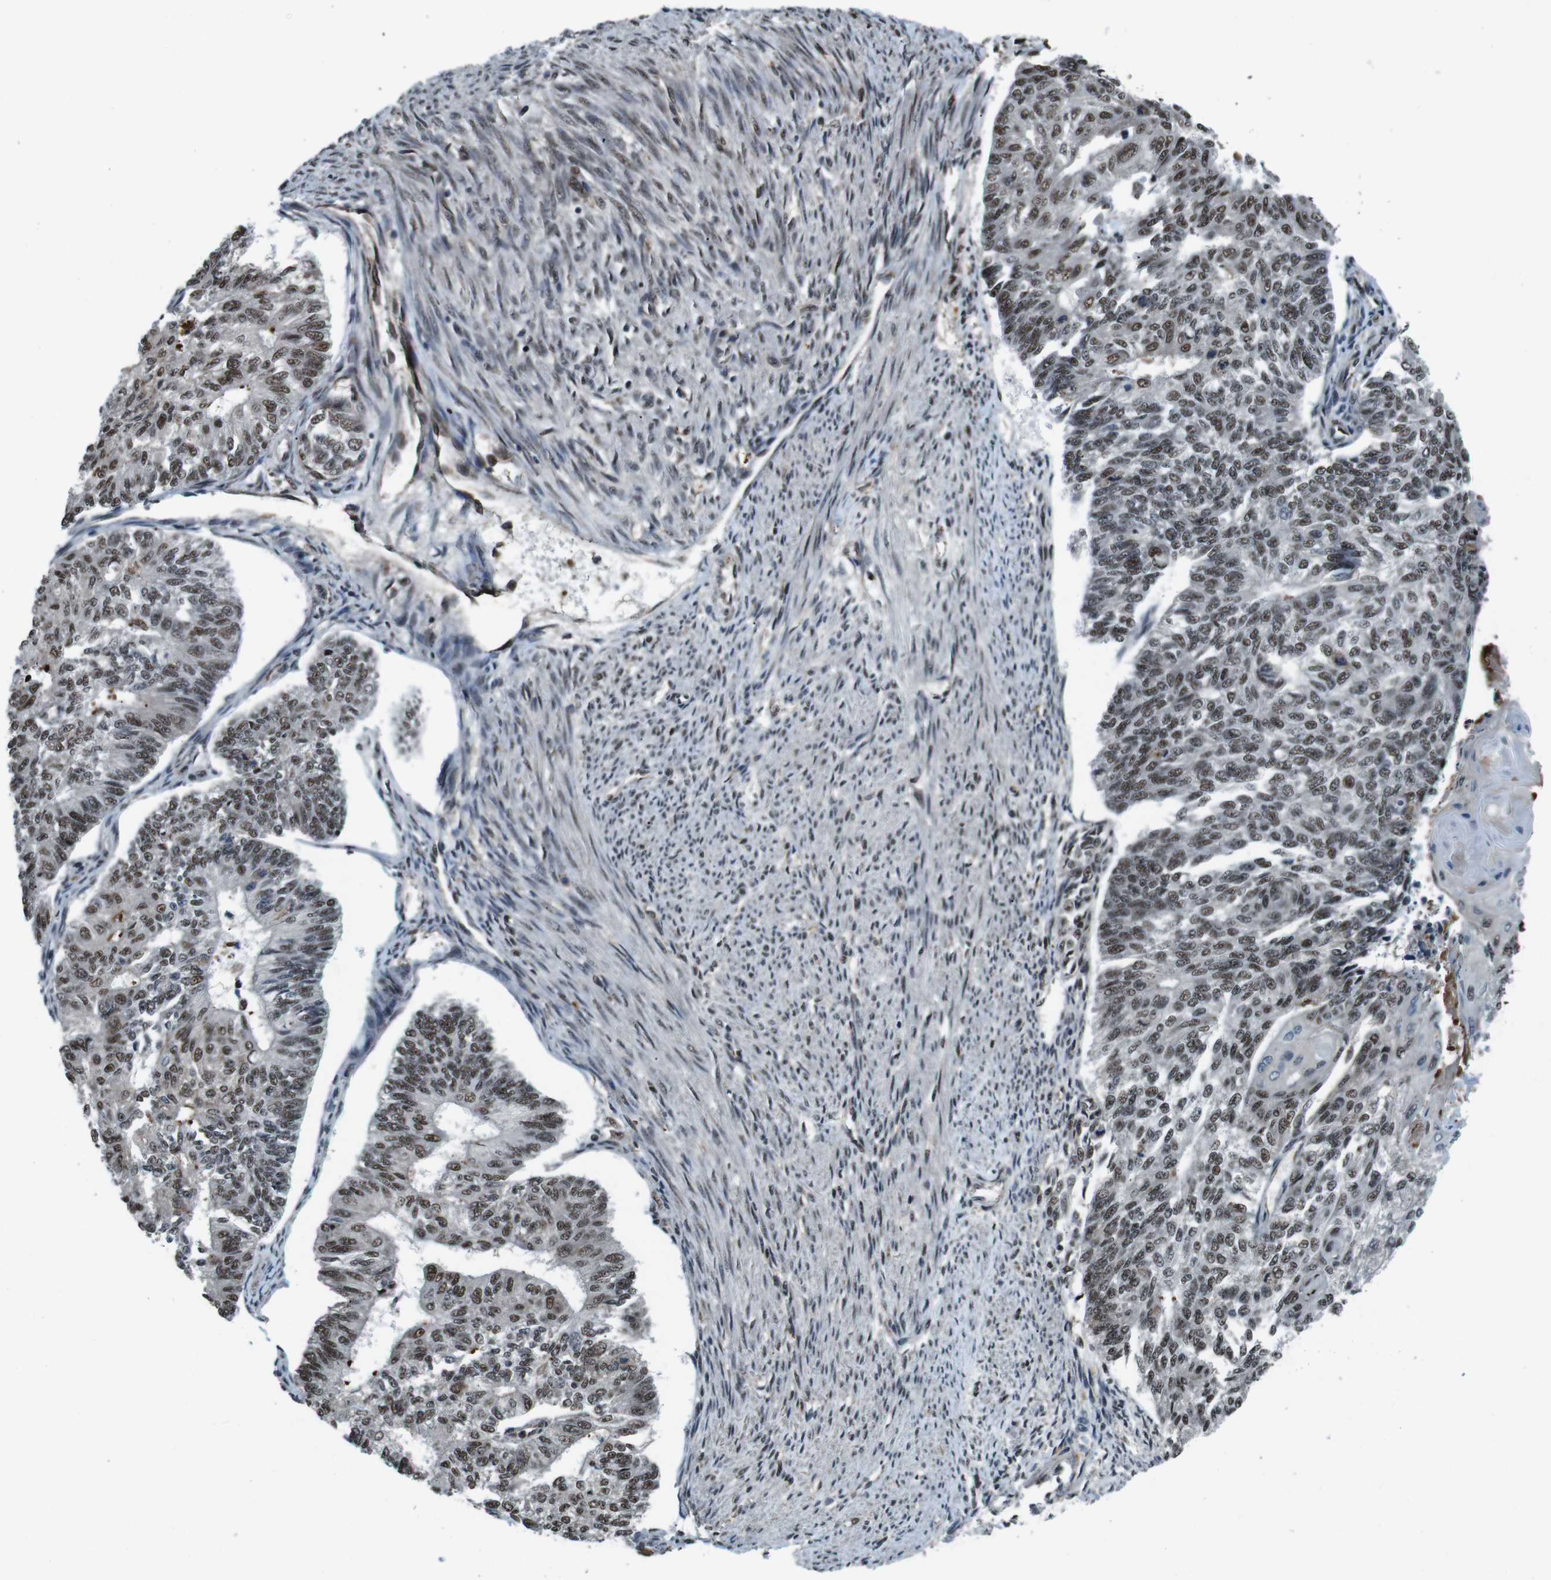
{"staining": {"intensity": "moderate", "quantity": ">75%", "location": "nuclear"}, "tissue": "endometrial cancer", "cell_type": "Tumor cells", "image_type": "cancer", "snomed": [{"axis": "morphology", "description": "Adenocarcinoma, NOS"}, {"axis": "topography", "description": "Endometrium"}], "caption": "The histopathology image displays staining of endometrial adenocarcinoma, revealing moderate nuclear protein staining (brown color) within tumor cells.", "gene": "NR4A2", "patient": {"sex": "female", "age": 32}}